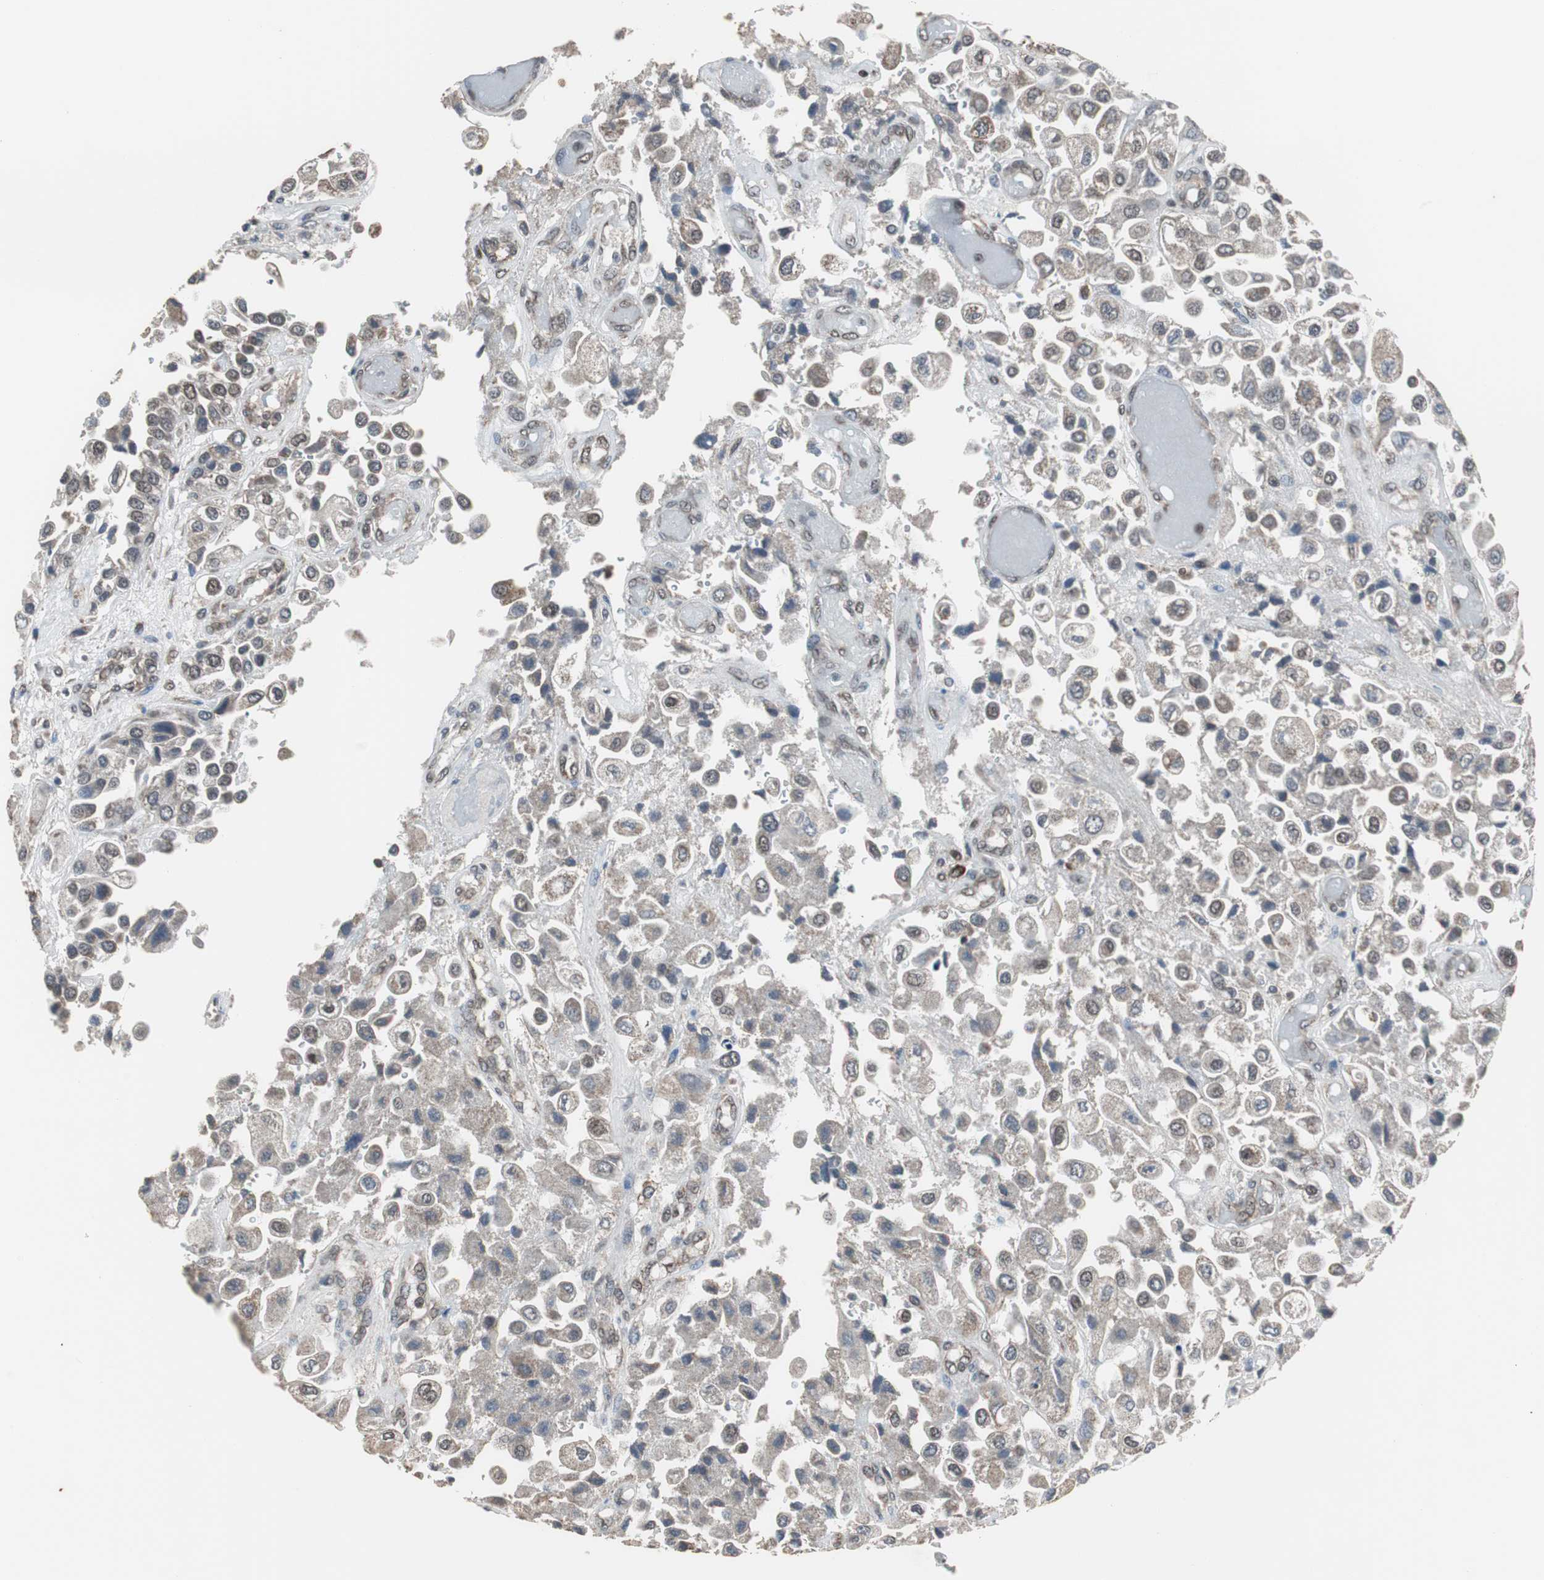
{"staining": {"intensity": "negative", "quantity": "none", "location": "none"}, "tissue": "urothelial cancer", "cell_type": "Tumor cells", "image_type": "cancer", "snomed": [{"axis": "morphology", "description": "Urothelial carcinoma, High grade"}, {"axis": "topography", "description": "Urinary bladder"}], "caption": "Tumor cells are negative for protein expression in human urothelial carcinoma (high-grade).", "gene": "ZHX2", "patient": {"sex": "female", "age": 64}}